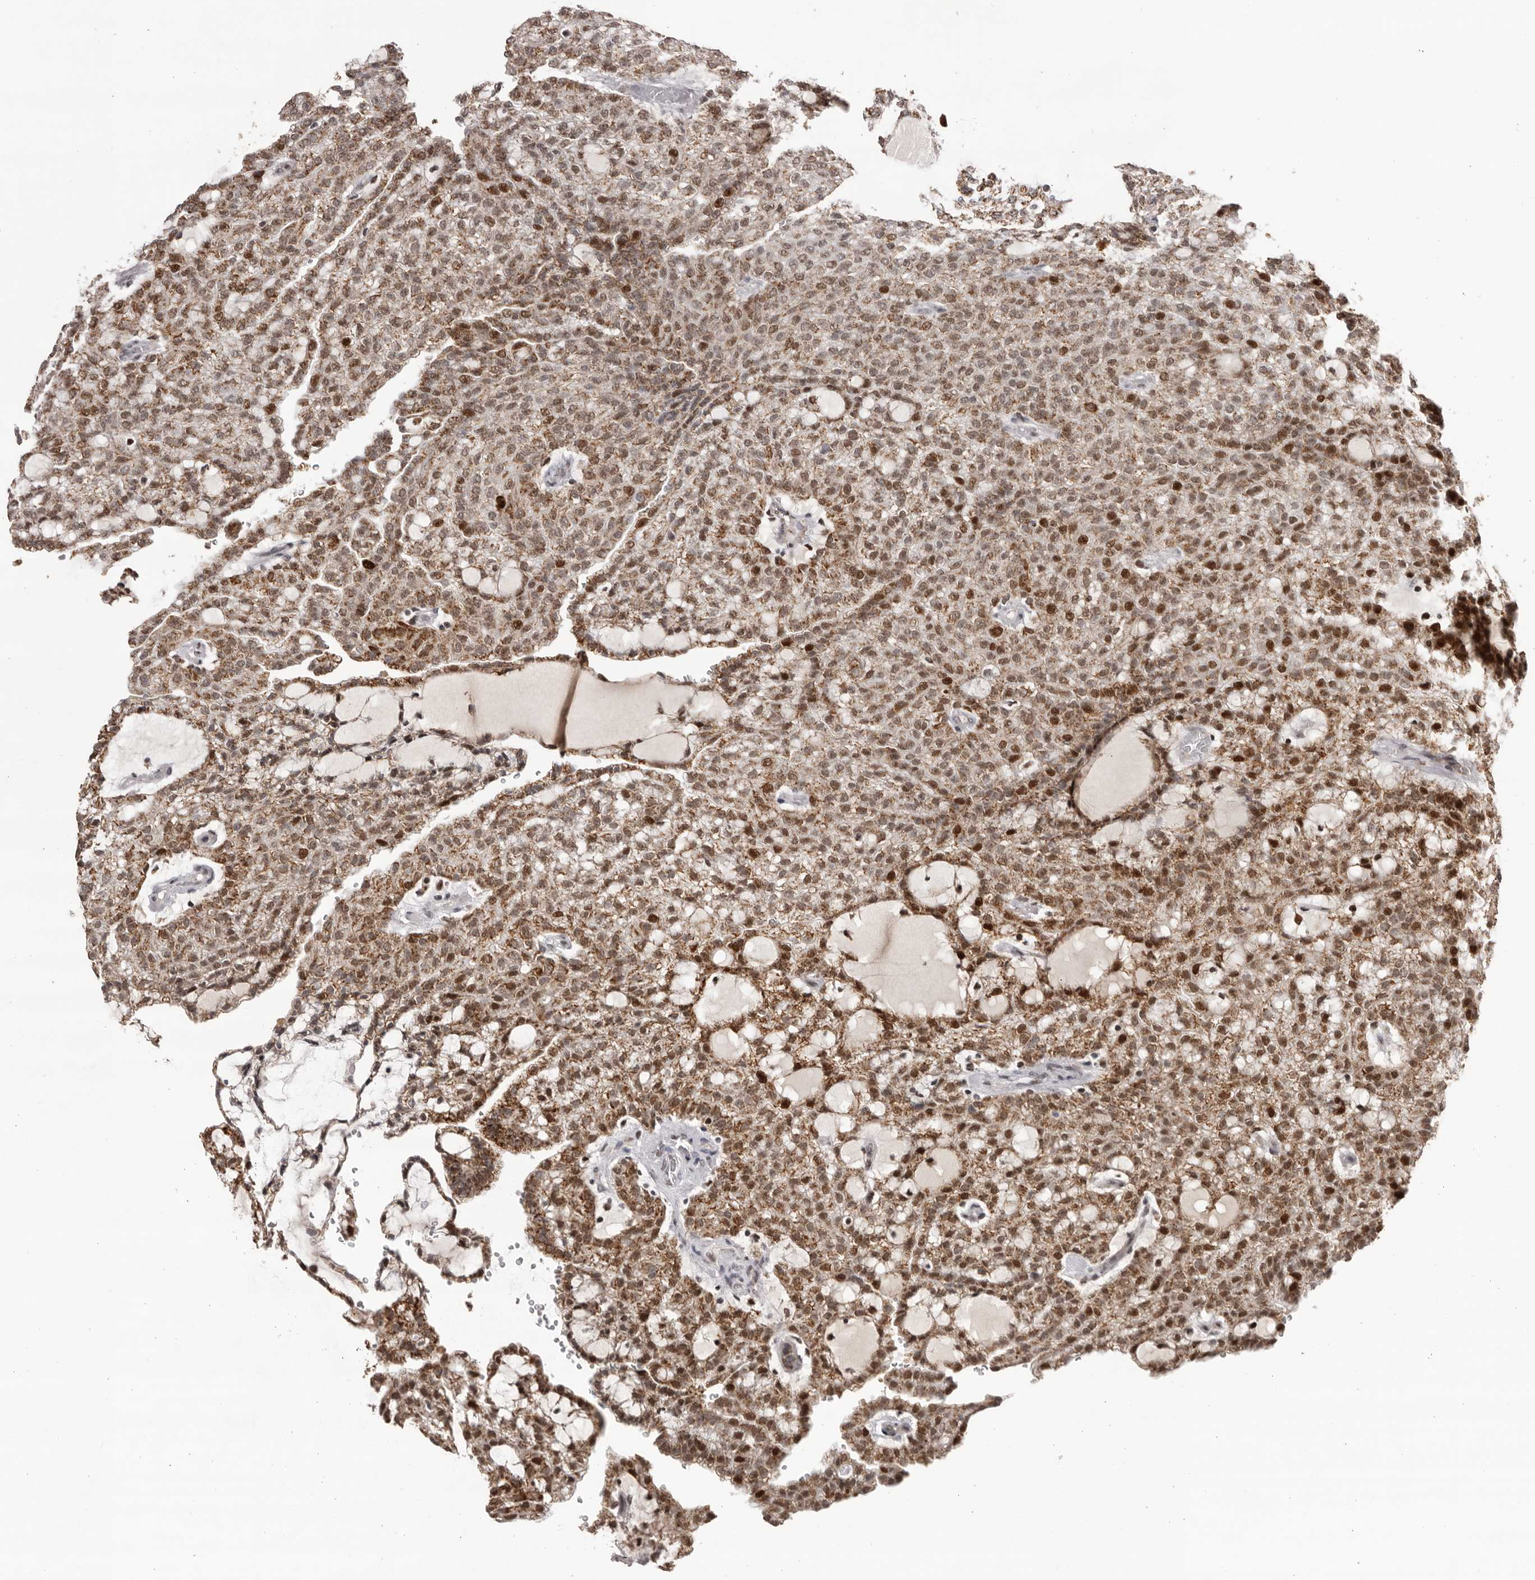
{"staining": {"intensity": "moderate", "quantity": ">75%", "location": "cytoplasmic/membranous,nuclear"}, "tissue": "renal cancer", "cell_type": "Tumor cells", "image_type": "cancer", "snomed": [{"axis": "morphology", "description": "Adenocarcinoma, NOS"}, {"axis": "topography", "description": "Kidney"}], "caption": "The image exhibits immunohistochemical staining of renal cancer. There is moderate cytoplasmic/membranous and nuclear positivity is identified in approximately >75% of tumor cells.", "gene": "C17orf99", "patient": {"sex": "male", "age": 63}}